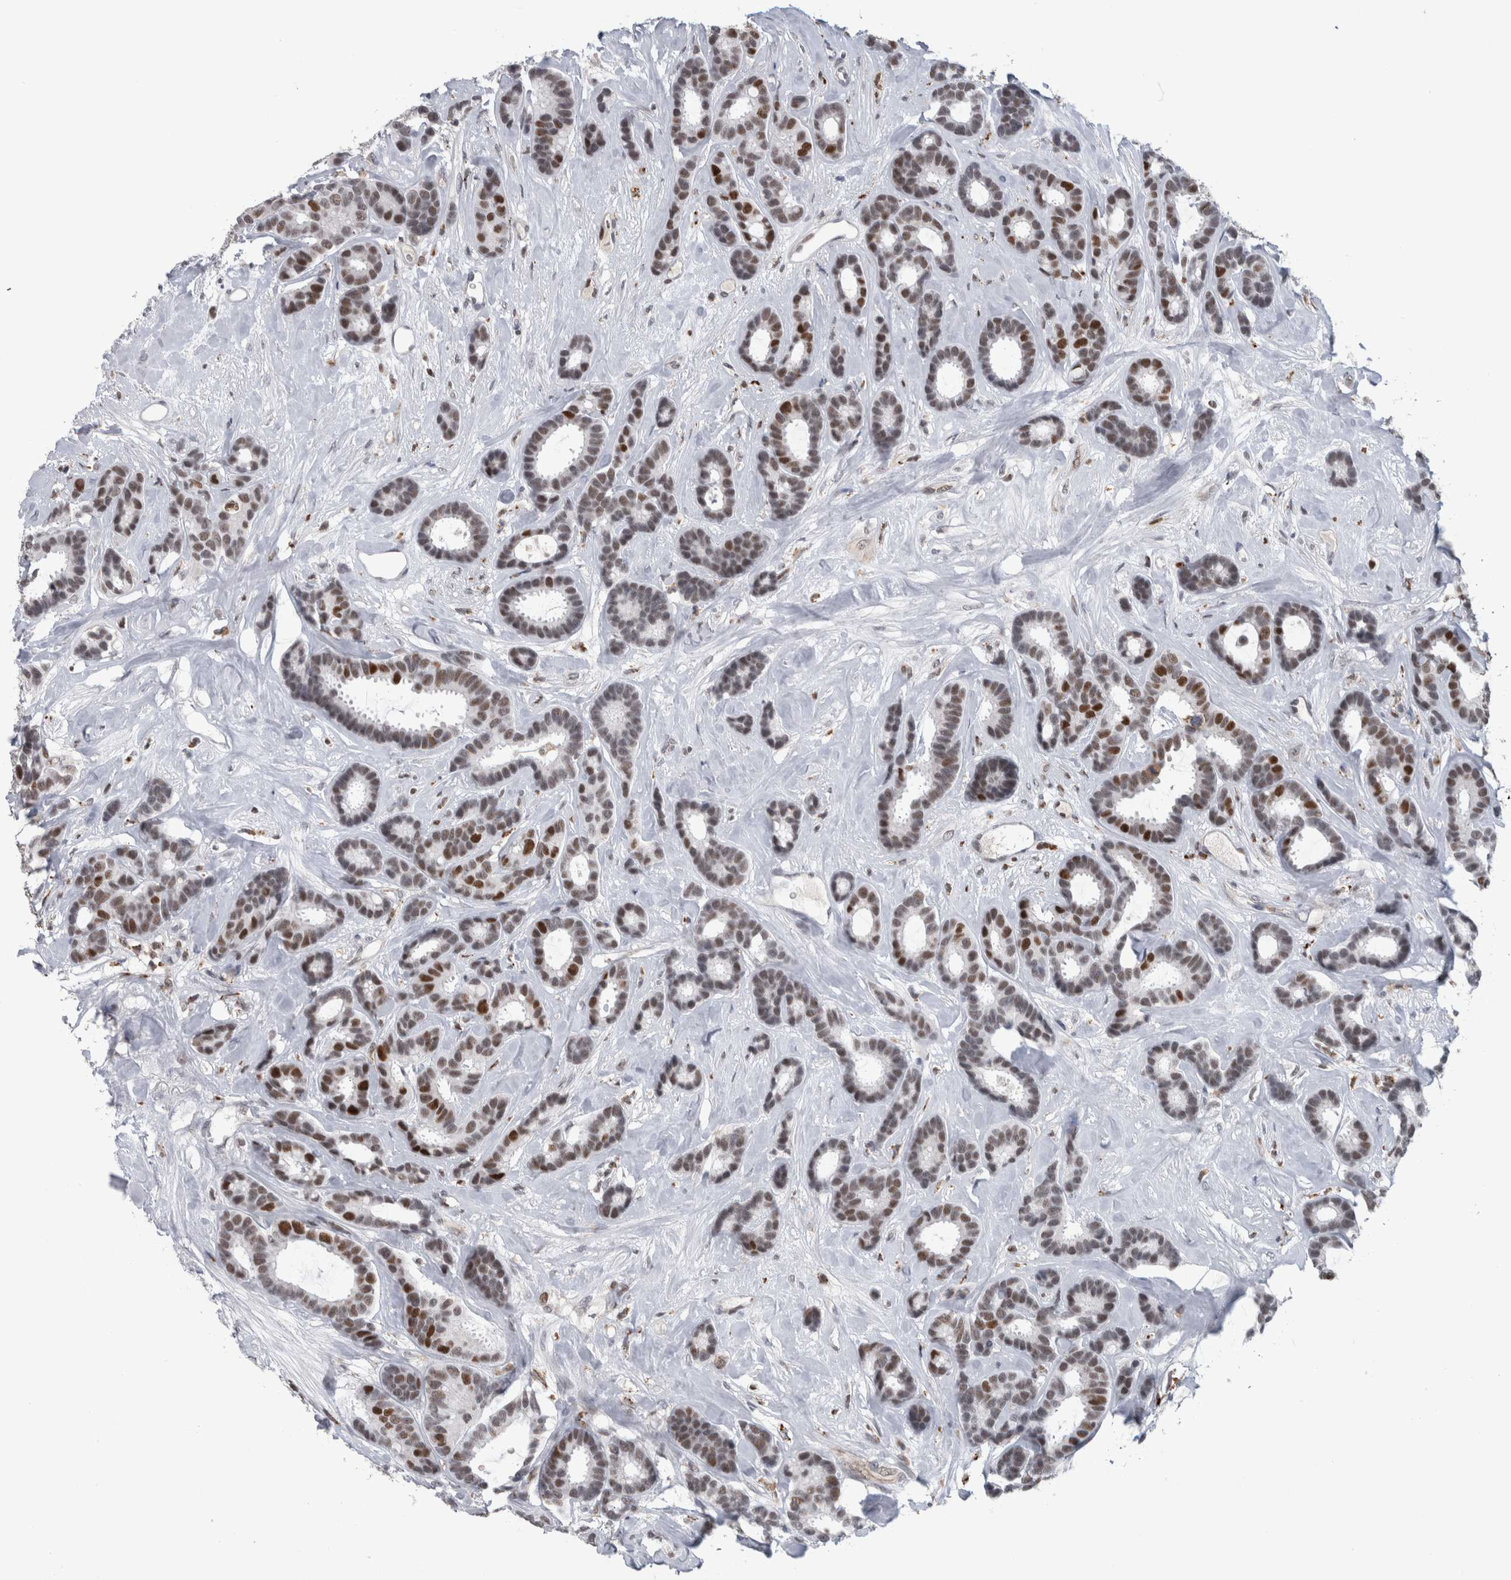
{"staining": {"intensity": "strong", "quantity": "<25%", "location": "nuclear"}, "tissue": "breast cancer", "cell_type": "Tumor cells", "image_type": "cancer", "snomed": [{"axis": "morphology", "description": "Duct carcinoma"}, {"axis": "topography", "description": "Breast"}], "caption": "Immunohistochemistry (IHC) photomicrograph of neoplastic tissue: breast cancer stained using IHC exhibits medium levels of strong protein expression localized specifically in the nuclear of tumor cells, appearing as a nuclear brown color.", "gene": "POLD2", "patient": {"sex": "female", "age": 87}}